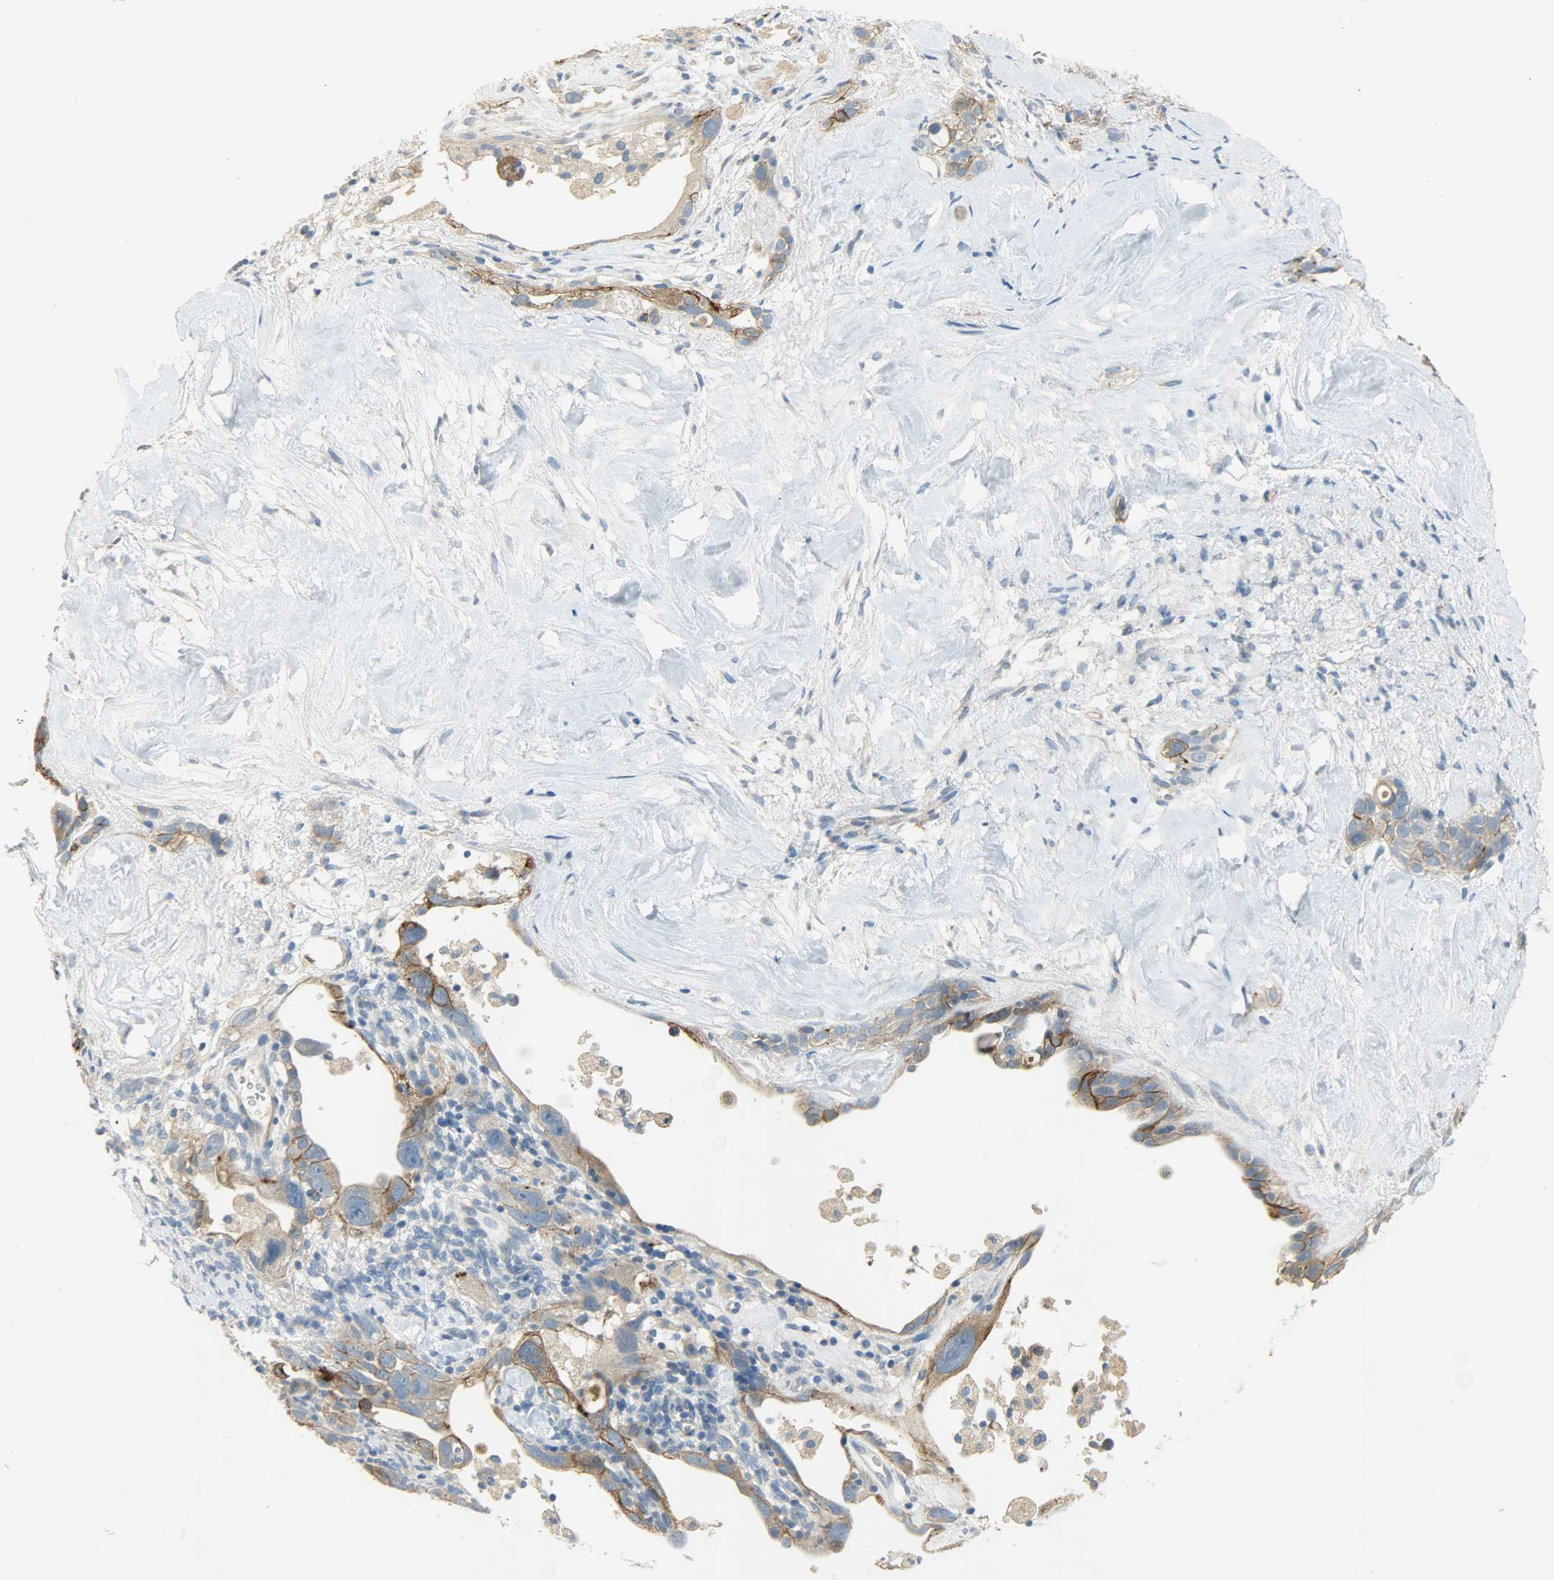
{"staining": {"intensity": "strong", "quantity": ">75%", "location": "cytoplasmic/membranous"}, "tissue": "ovarian cancer", "cell_type": "Tumor cells", "image_type": "cancer", "snomed": [{"axis": "morphology", "description": "Cystadenocarcinoma, serous, NOS"}, {"axis": "topography", "description": "Ovary"}], "caption": "Serous cystadenocarcinoma (ovarian) was stained to show a protein in brown. There is high levels of strong cytoplasmic/membranous positivity in about >75% of tumor cells.", "gene": "DSG2", "patient": {"sex": "female", "age": 66}}